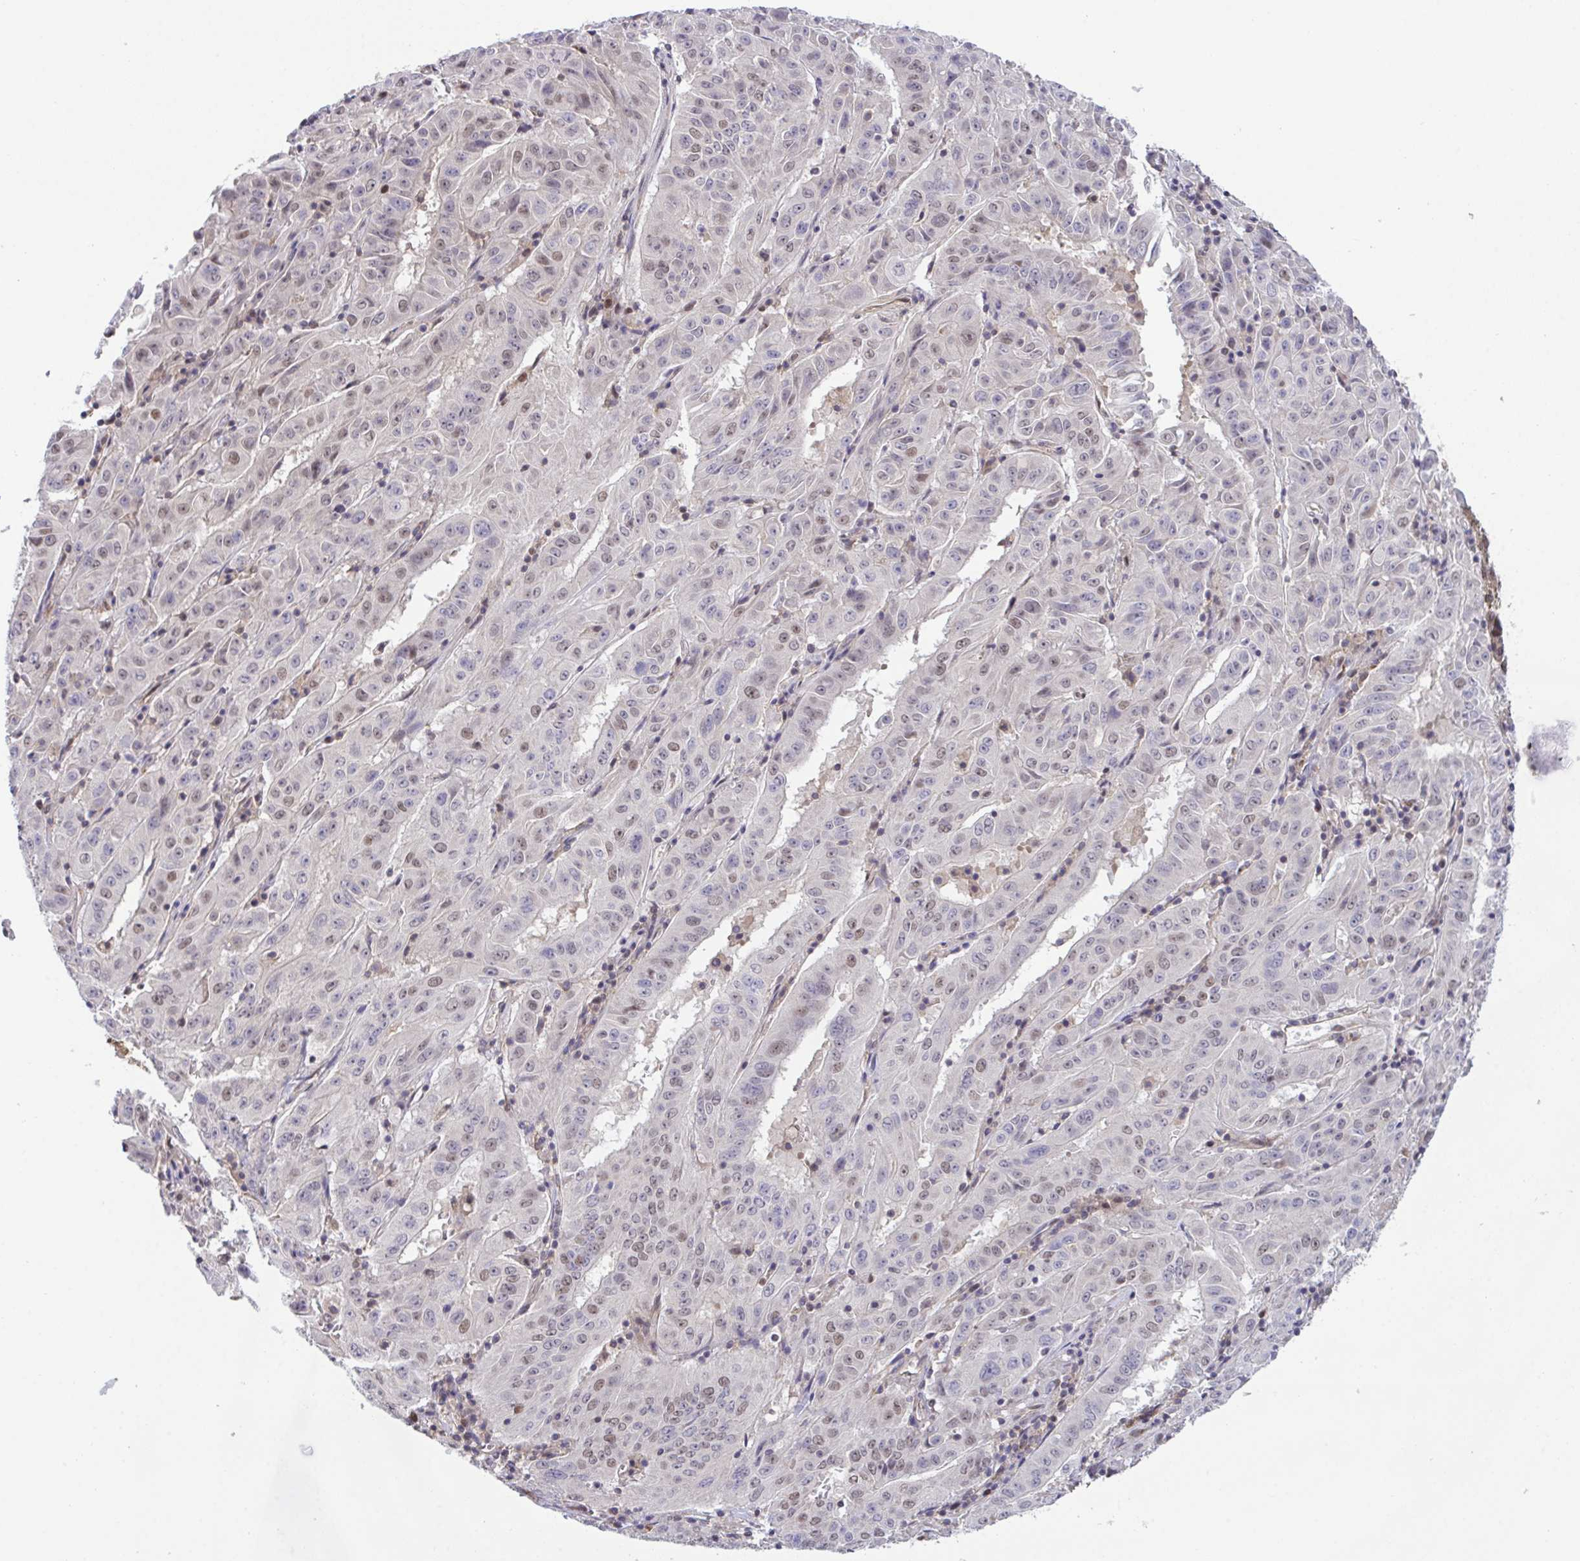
{"staining": {"intensity": "weak", "quantity": "25%-75%", "location": "nuclear"}, "tissue": "pancreatic cancer", "cell_type": "Tumor cells", "image_type": "cancer", "snomed": [{"axis": "morphology", "description": "Adenocarcinoma, NOS"}, {"axis": "topography", "description": "Pancreas"}], "caption": "Protein staining shows weak nuclear expression in about 25%-75% of tumor cells in pancreatic cancer.", "gene": "ZNF444", "patient": {"sex": "male", "age": 63}}